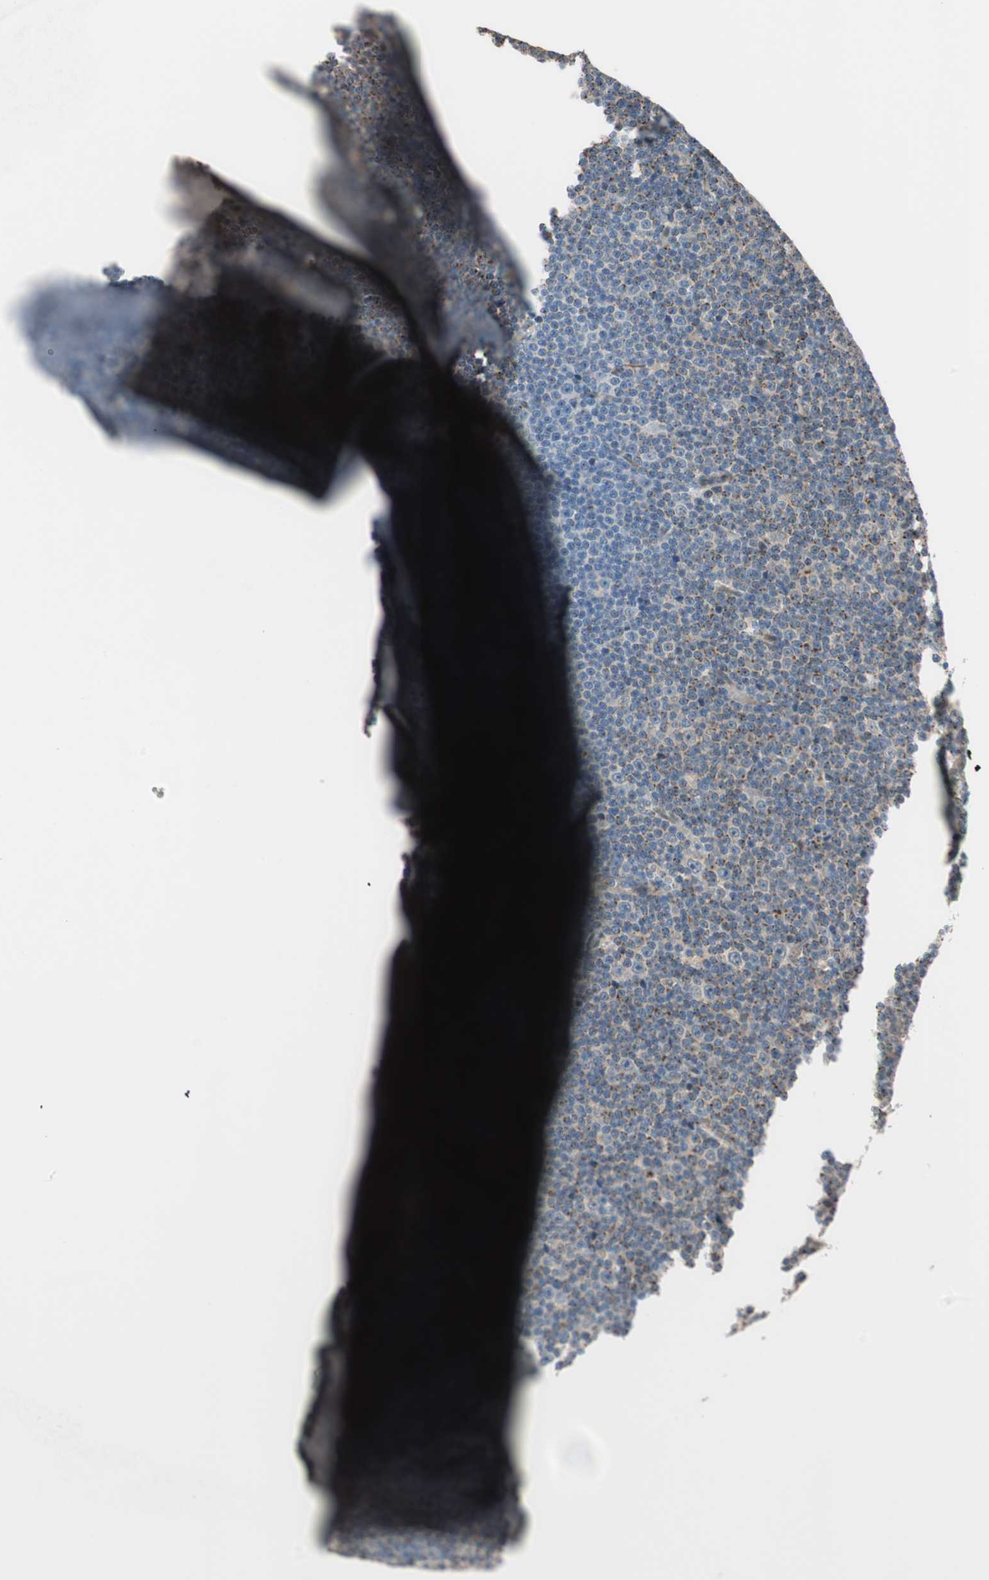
{"staining": {"intensity": "weak", "quantity": "25%-75%", "location": "cytoplasmic/membranous"}, "tissue": "lymphoma", "cell_type": "Tumor cells", "image_type": "cancer", "snomed": [{"axis": "morphology", "description": "Malignant lymphoma, non-Hodgkin's type, Low grade"}, {"axis": "topography", "description": "Lymph node"}], "caption": "Malignant lymphoma, non-Hodgkin's type (low-grade) was stained to show a protein in brown. There is low levels of weak cytoplasmic/membranous staining in about 25%-75% of tumor cells. The staining is performed using DAB (3,3'-diaminobenzidine) brown chromogen to label protein expression. The nuclei are counter-stained blue using hematoxylin.", "gene": "PIK3R3", "patient": {"sex": "female", "age": 67}}